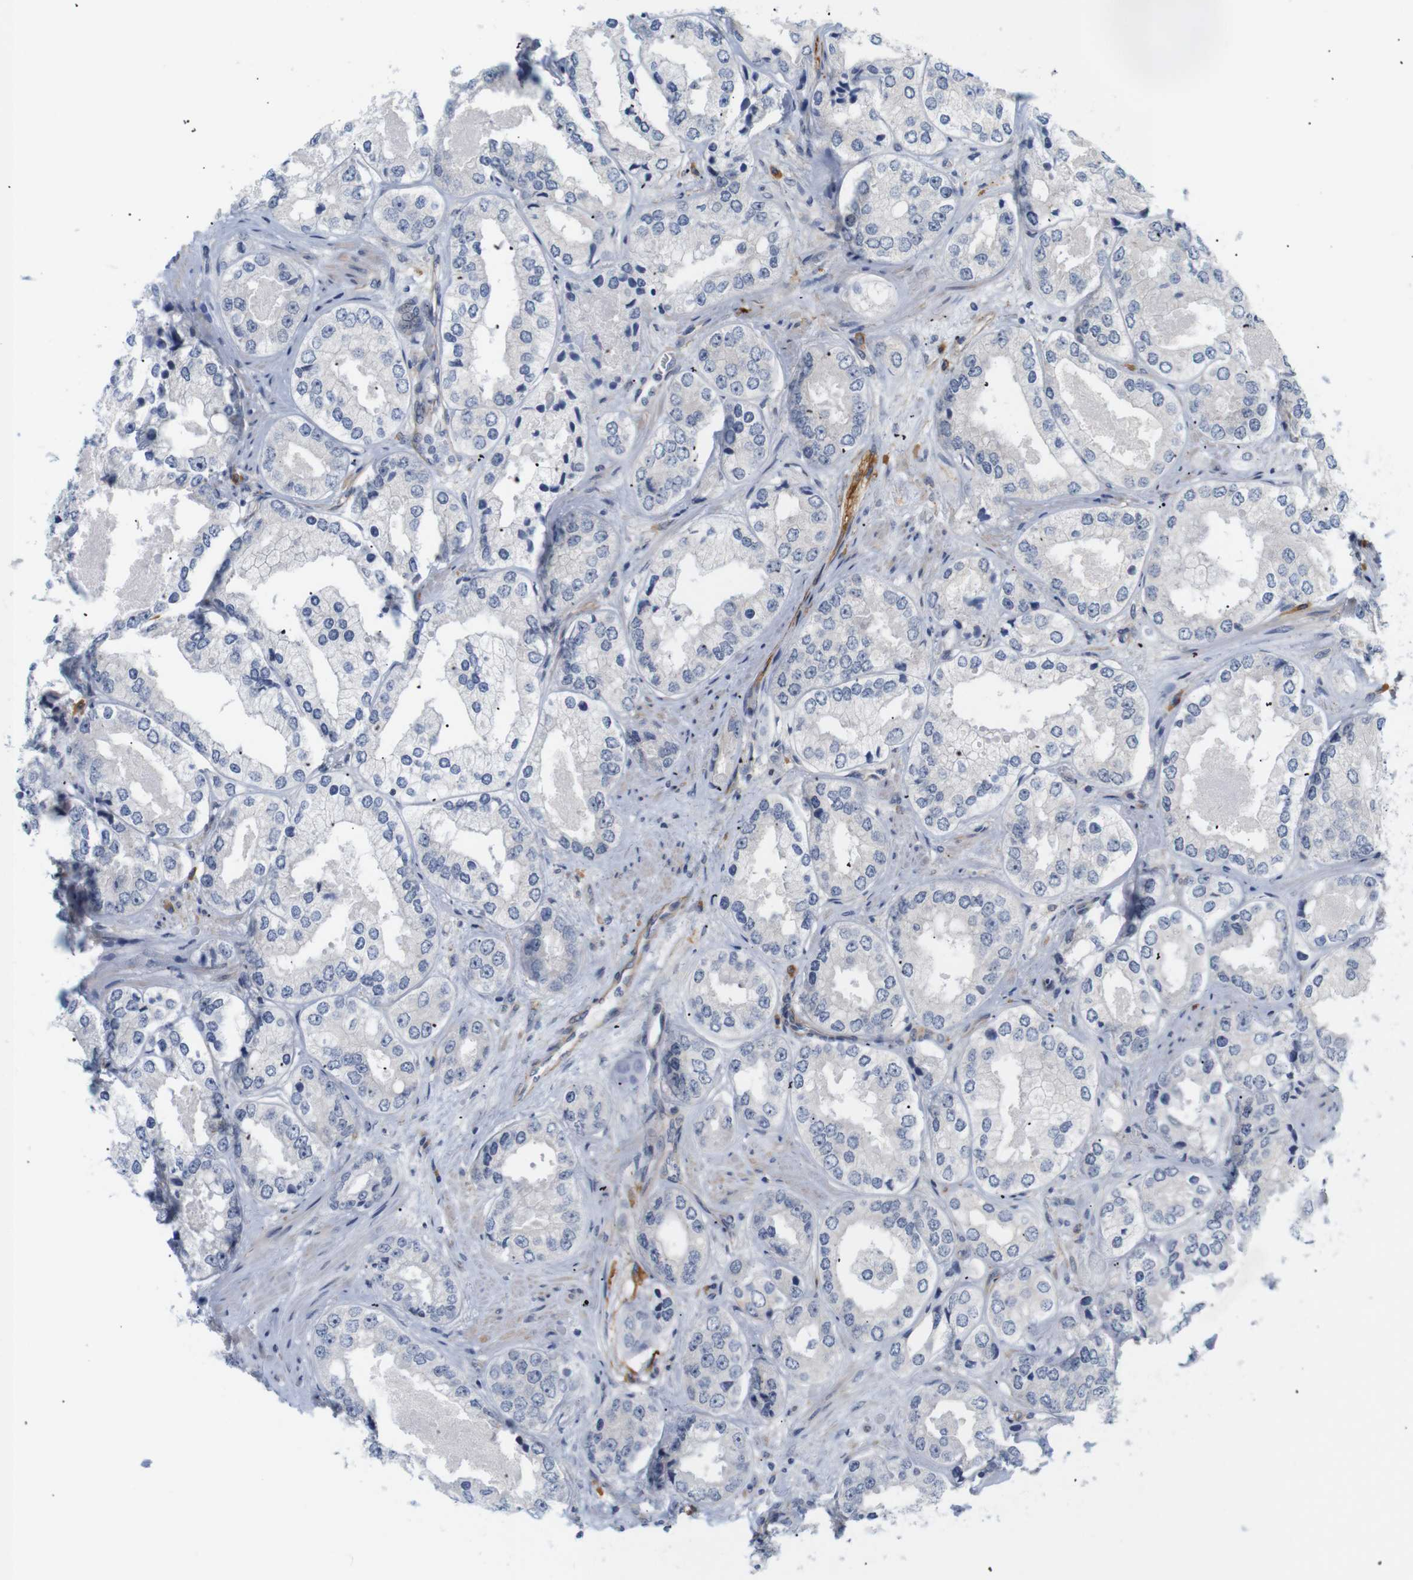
{"staining": {"intensity": "negative", "quantity": "none", "location": "none"}, "tissue": "prostate cancer", "cell_type": "Tumor cells", "image_type": "cancer", "snomed": [{"axis": "morphology", "description": "Adenocarcinoma, High grade"}, {"axis": "topography", "description": "Prostate"}], "caption": "A histopathology image of human adenocarcinoma (high-grade) (prostate) is negative for staining in tumor cells.", "gene": "STMN3", "patient": {"sex": "male", "age": 61}}